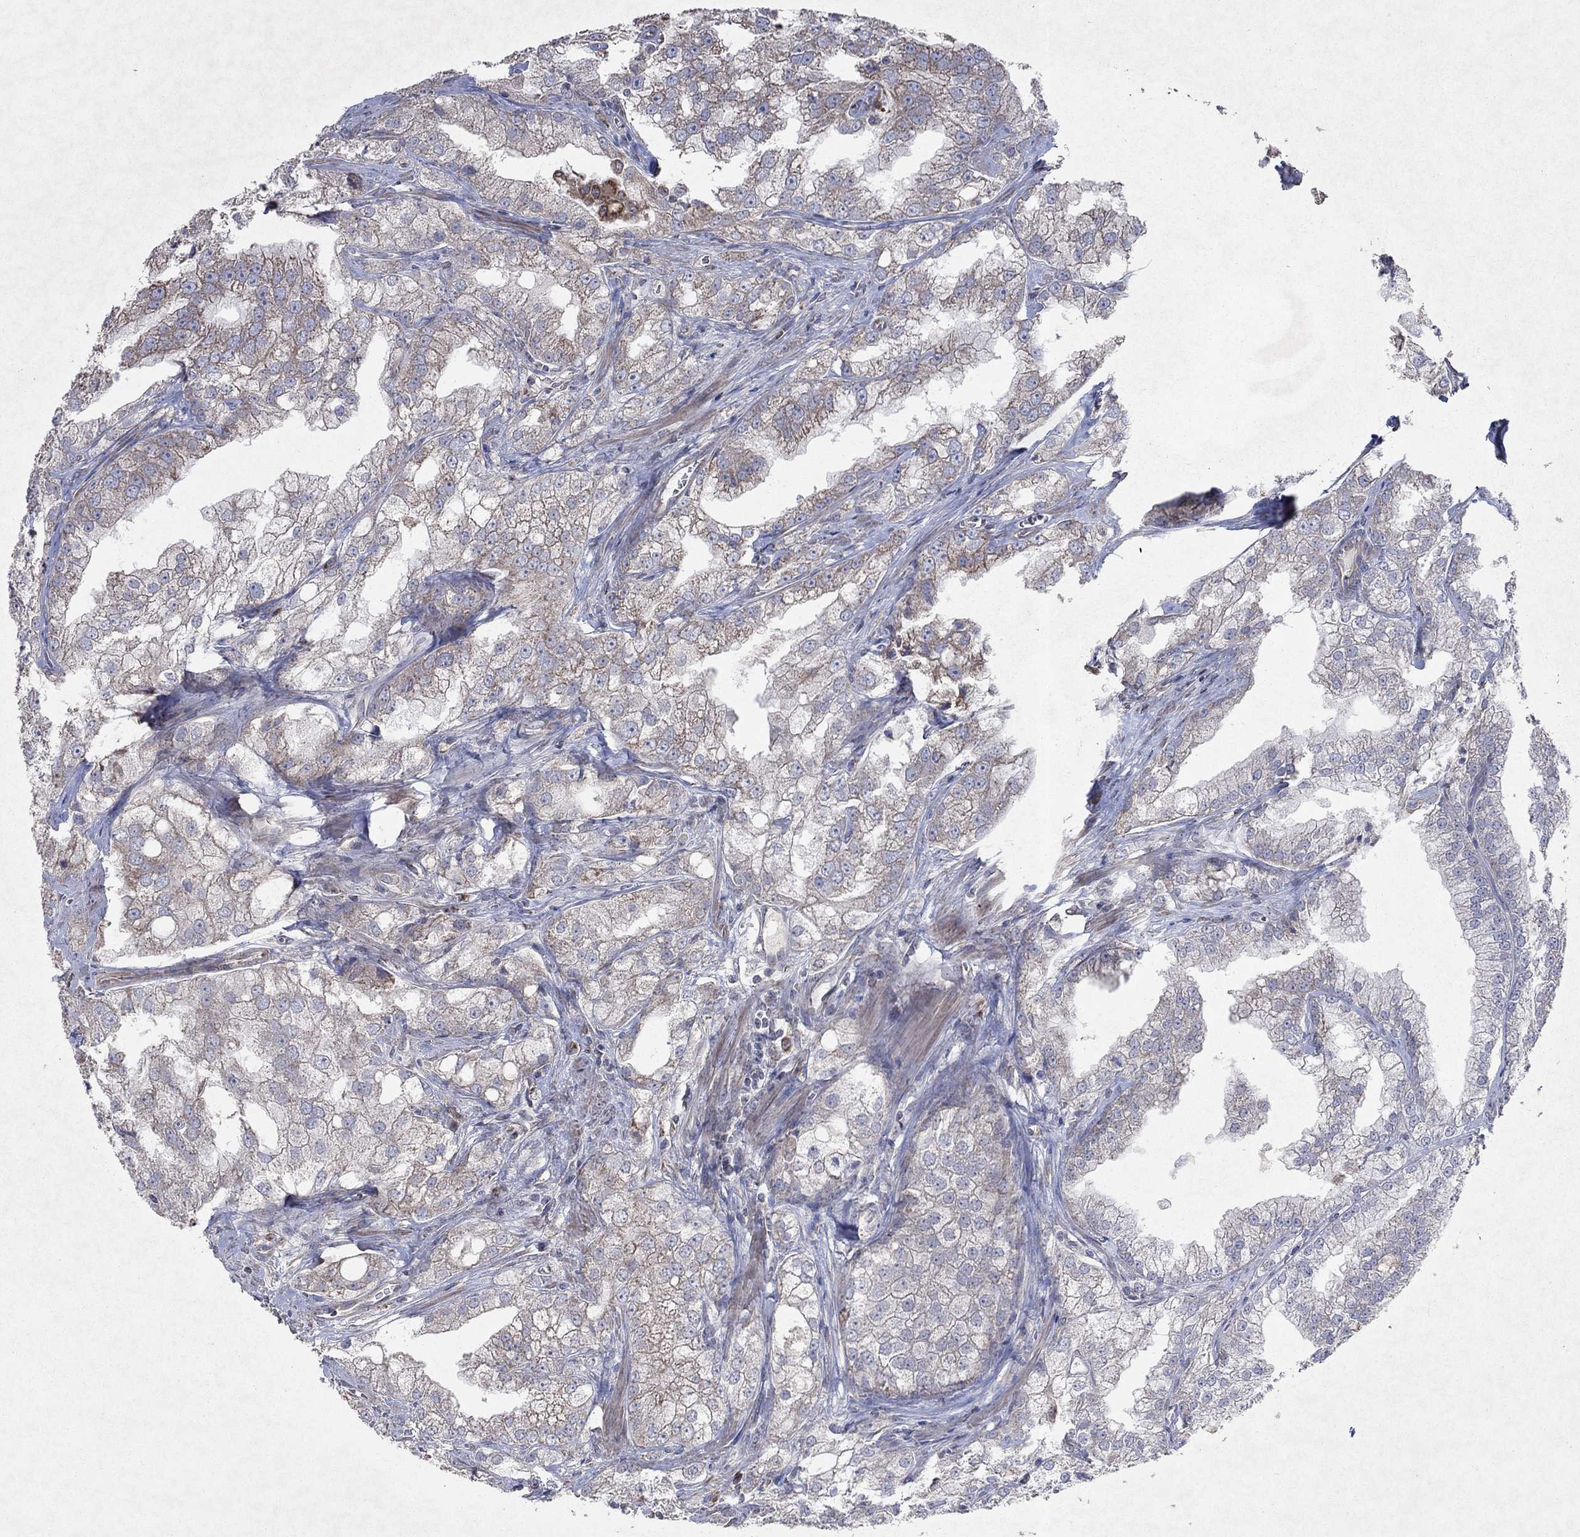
{"staining": {"intensity": "weak", "quantity": "<25%", "location": "cytoplasmic/membranous"}, "tissue": "prostate cancer", "cell_type": "Tumor cells", "image_type": "cancer", "snomed": [{"axis": "morphology", "description": "Adenocarcinoma, NOS"}, {"axis": "topography", "description": "Prostate"}], "caption": "Prostate cancer stained for a protein using IHC demonstrates no expression tumor cells.", "gene": "NCEH1", "patient": {"sex": "male", "age": 70}}